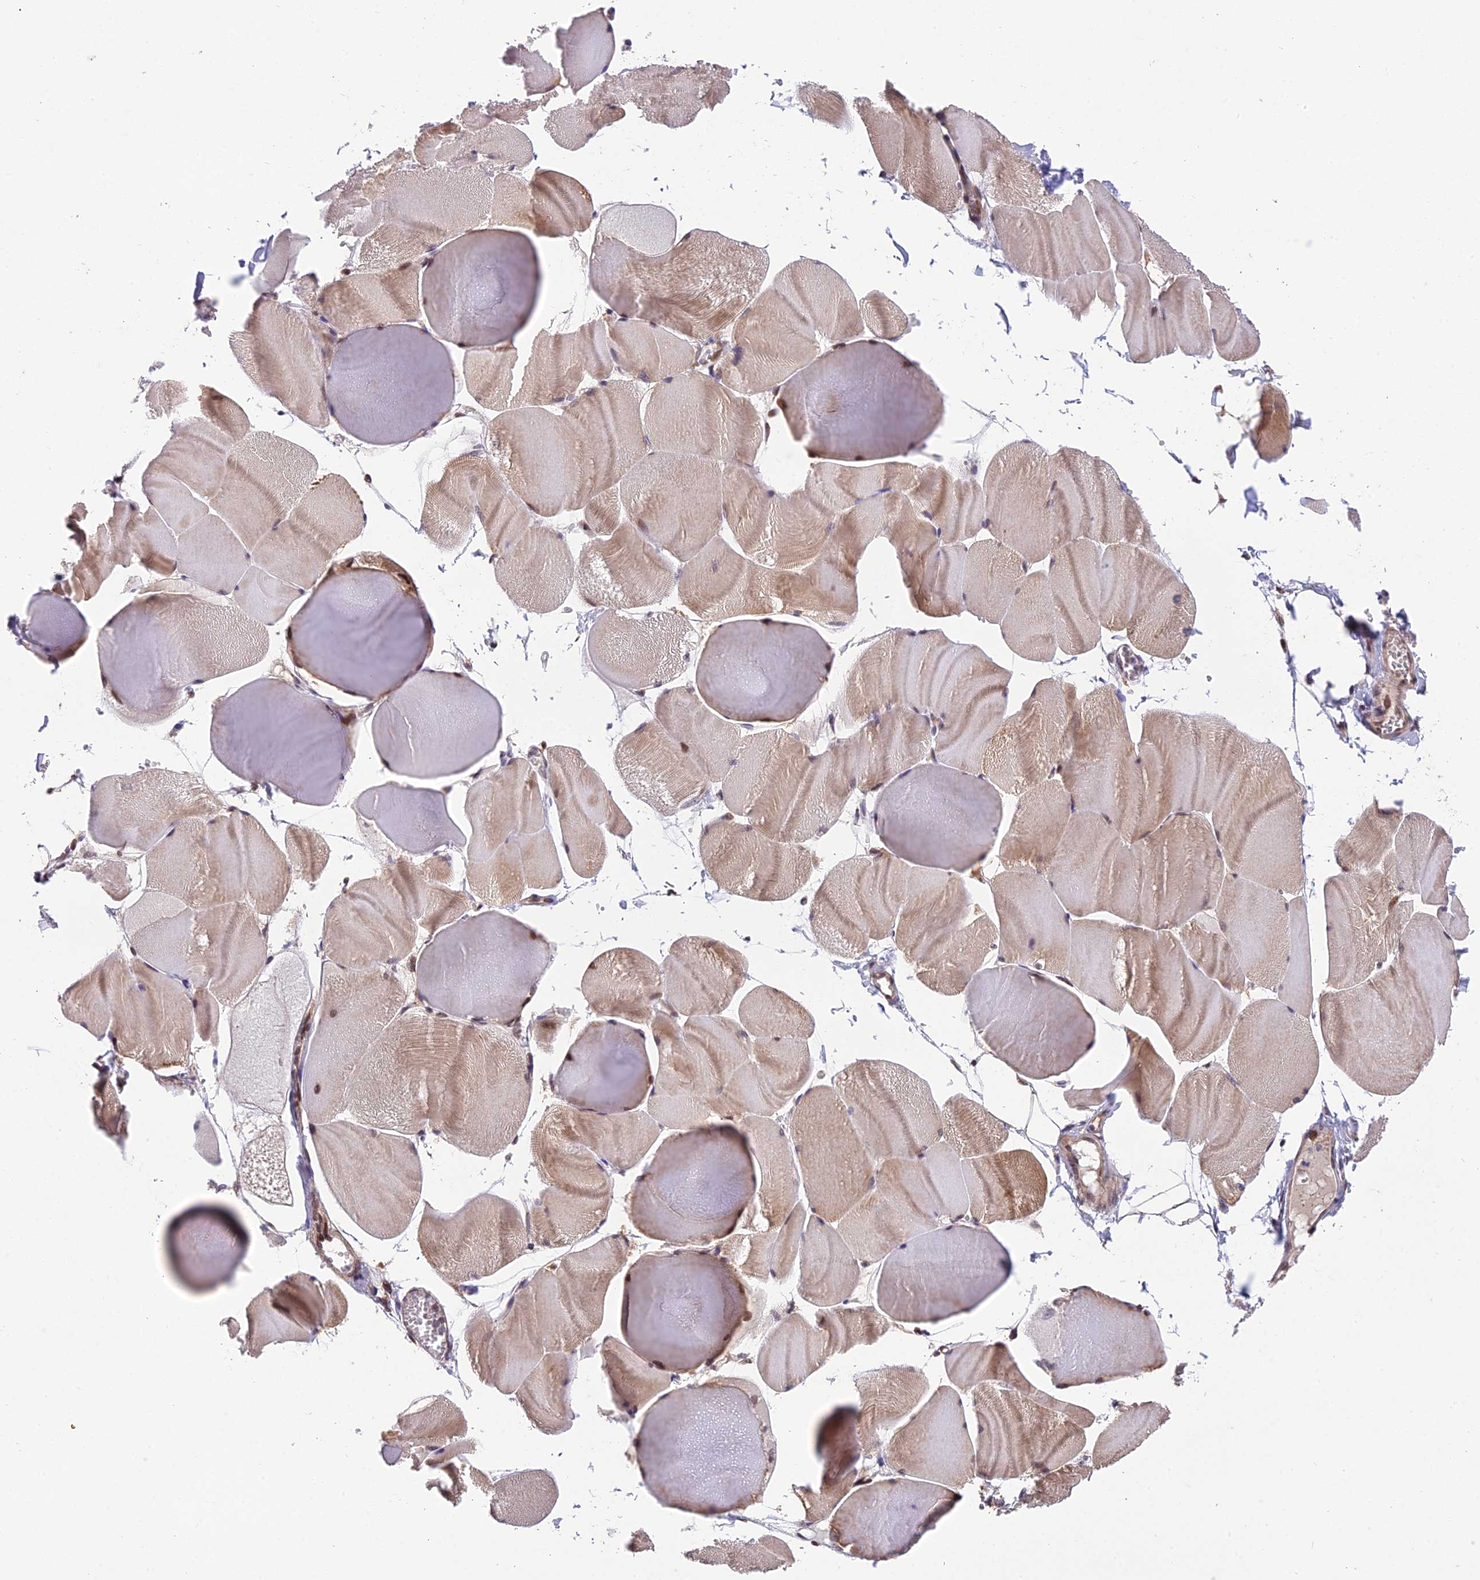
{"staining": {"intensity": "moderate", "quantity": ">75%", "location": "cytoplasmic/membranous,nuclear"}, "tissue": "skeletal muscle", "cell_type": "Myocytes", "image_type": "normal", "snomed": [{"axis": "morphology", "description": "Normal tissue, NOS"}, {"axis": "morphology", "description": "Basal cell carcinoma"}, {"axis": "topography", "description": "Skeletal muscle"}], "caption": "Brown immunohistochemical staining in benign human skeletal muscle exhibits moderate cytoplasmic/membranous,nuclear staining in approximately >75% of myocytes. Using DAB (brown) and hematoxylin (blue) stains, captured at high magnification using brightfield microscopy.", "gene": "CYP2R1", "patient": {"sex": "female", "age": 64}}